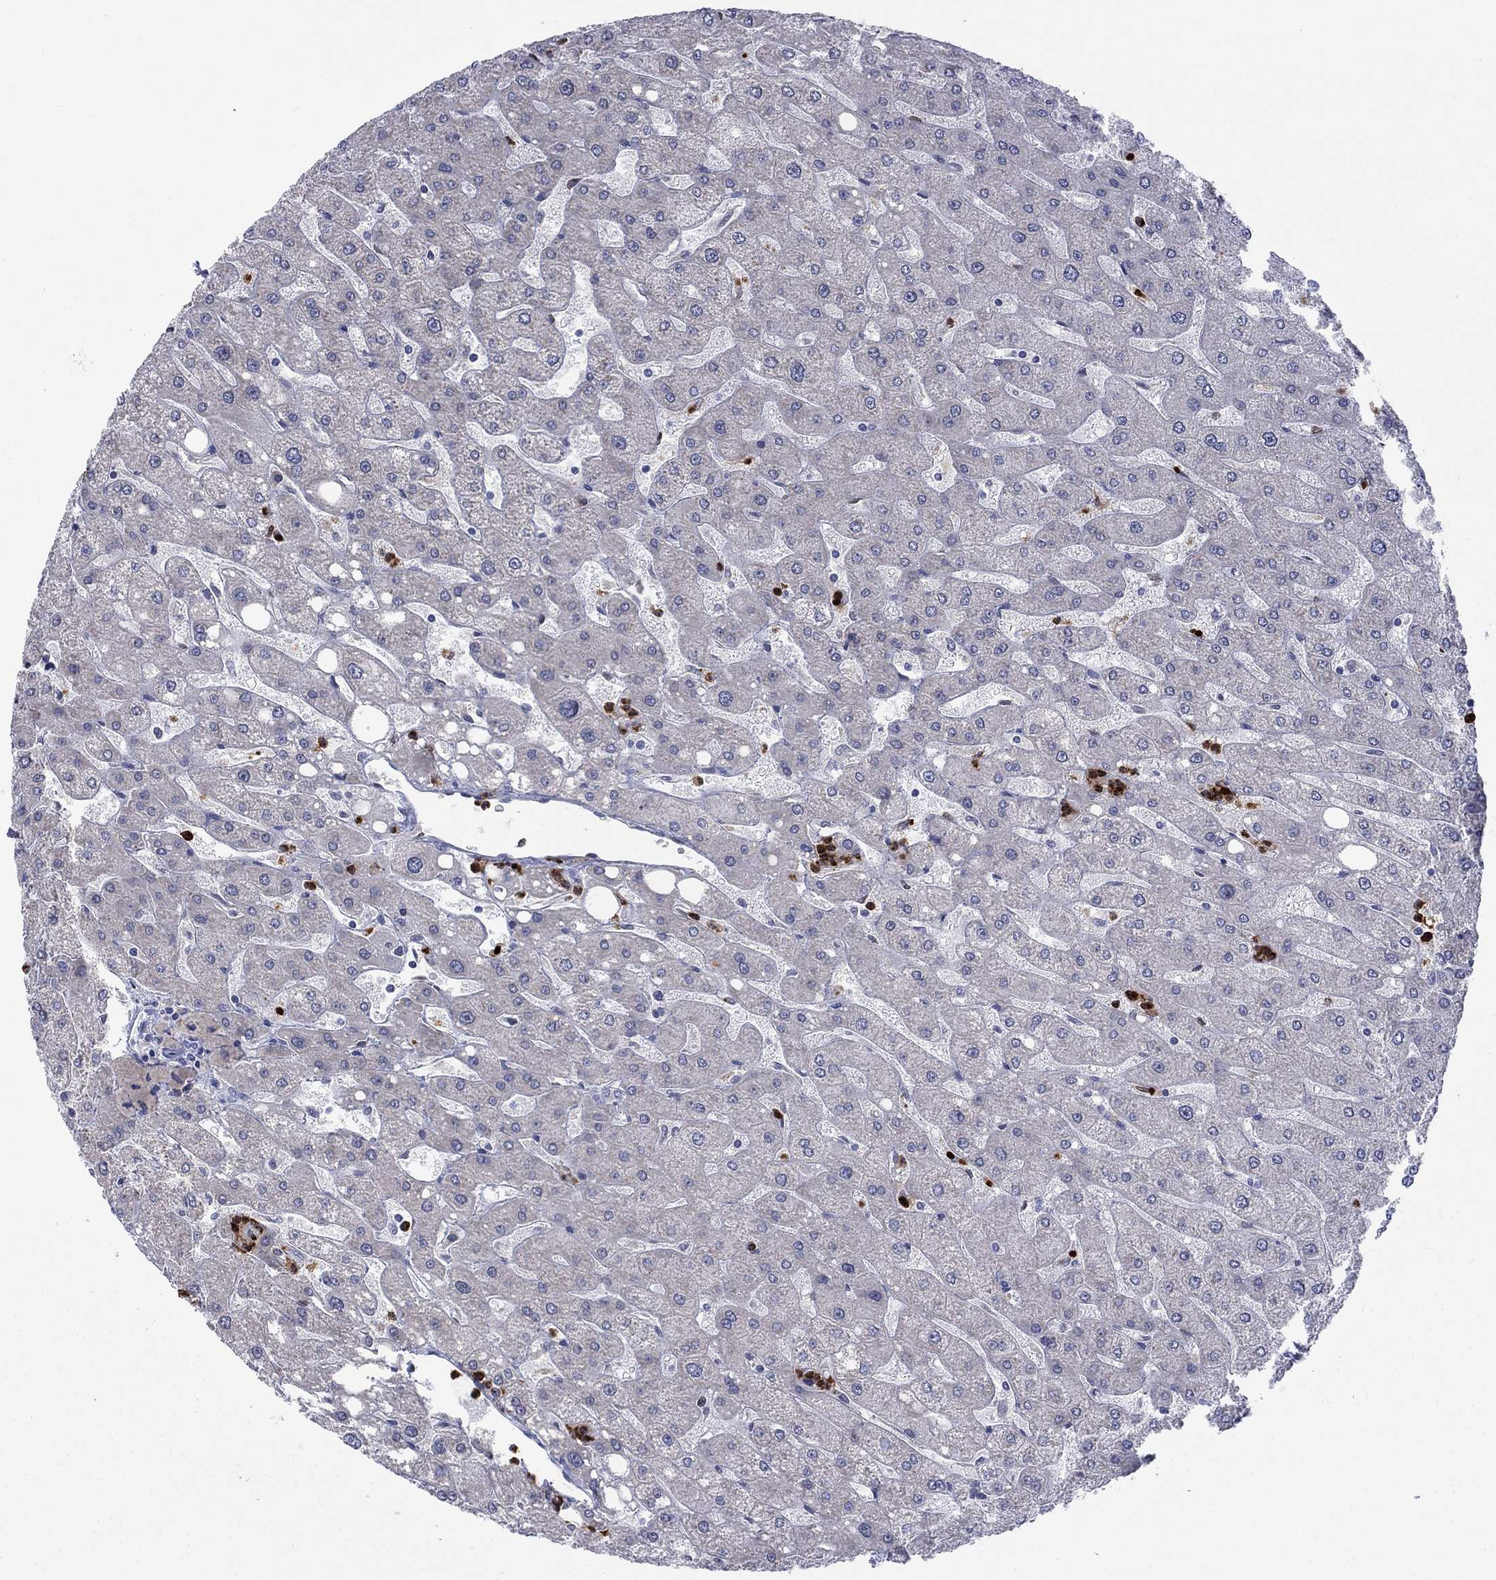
{"staining": {"intensity": "negative", "quantity": "none", "location": "none"}, "tissue": "liver", "cell_type": "Cholangiocytes", "image_type": "normal", "snomed": [{"axis": "morphology", "description": "Normal tissue, NOS"}, {"axis": "topography", "description": "Liver"}], "caption": "IHC histopathology image of benign liver: human liver stained with DAB exhibits no significant protein staining in cholangiocytes.", "gene": "MTRFR", "patient": {"sex": "male", "age": 67}}